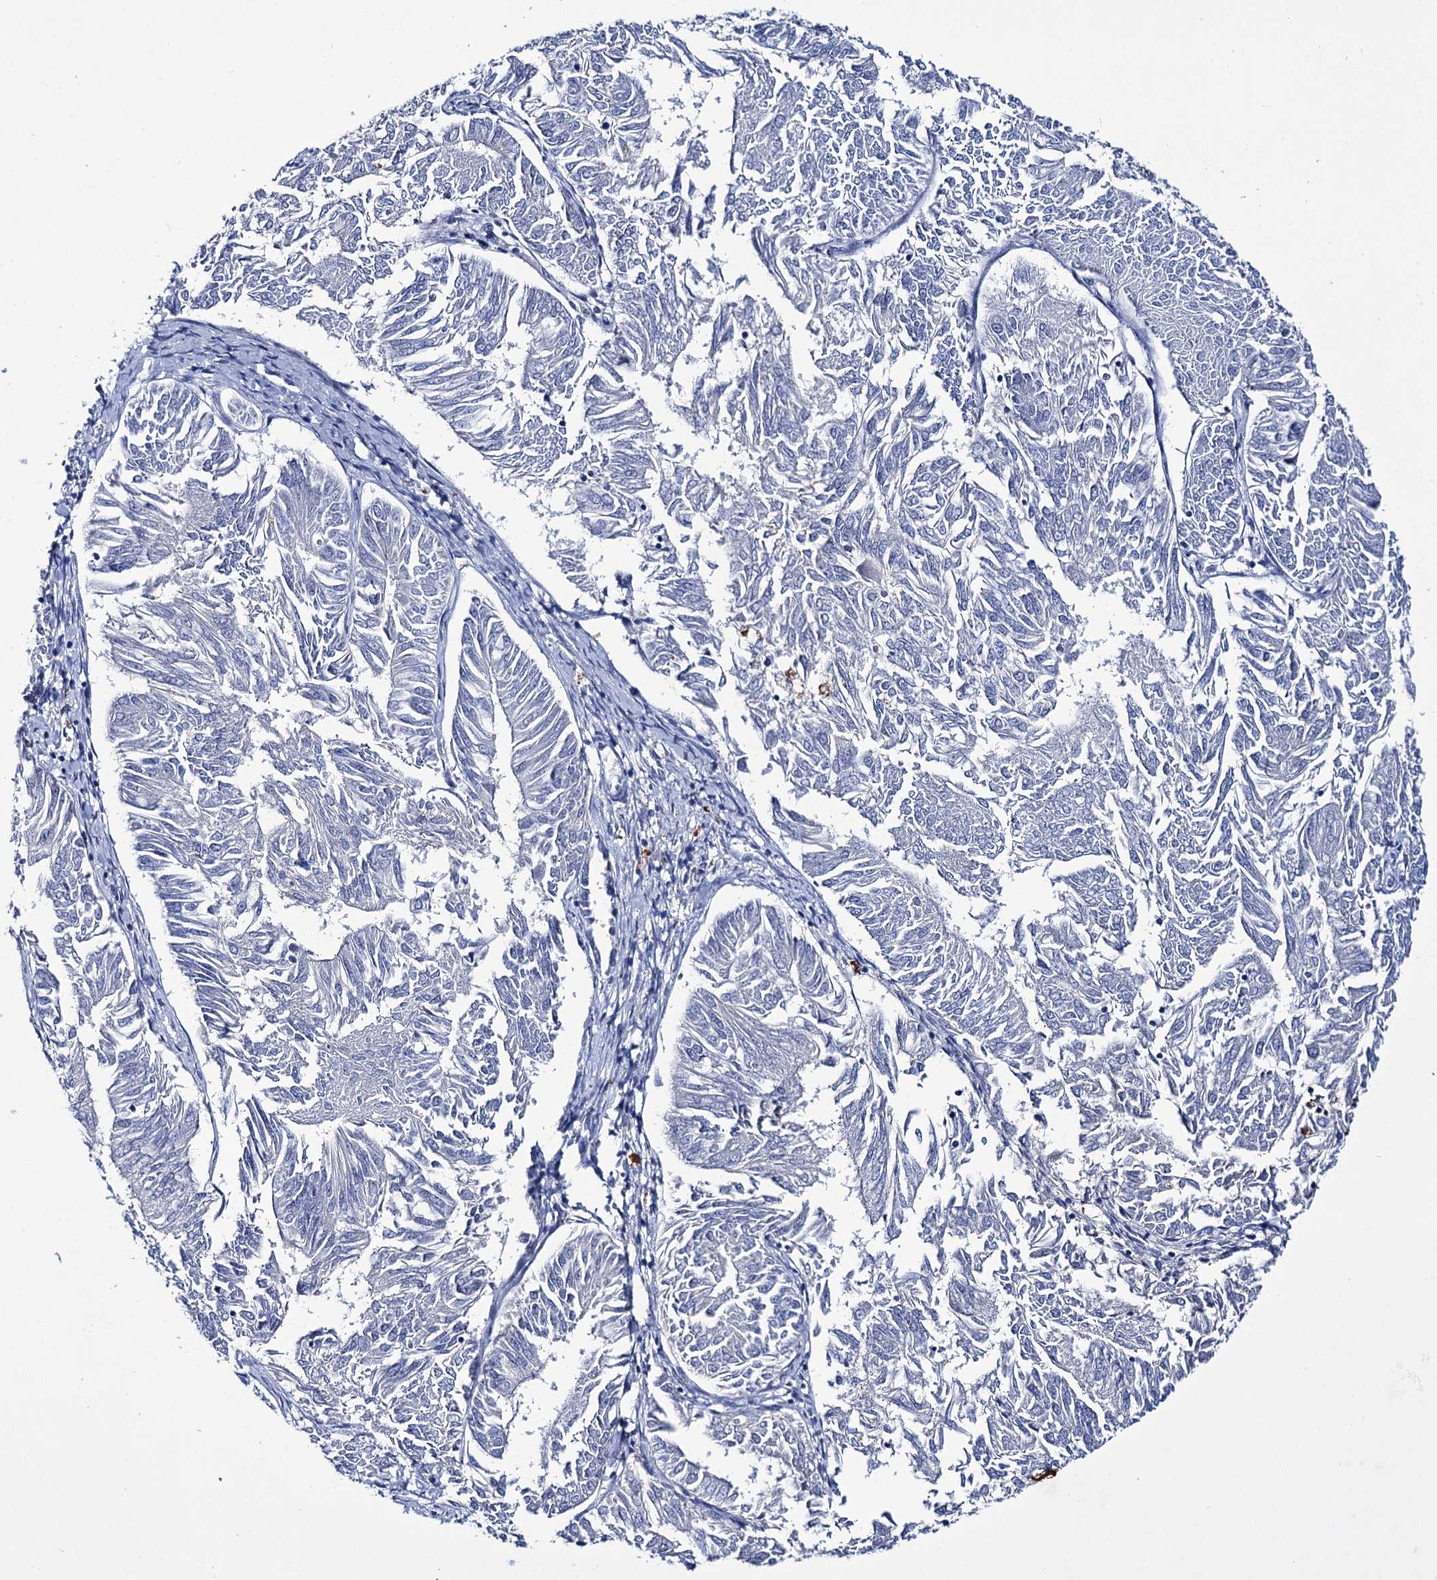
{"staining": {"intensity": "negative", "quantity": "none", "location": "none"}, "tissue": "endometrial cancer", "cell_type": "Tumor cells", "image_type": "cancer", "snomed": [{"axis": "morphology", "description": "Adenocarcinoma, NOS"}, {"axis": "topography", "description": "Endometrium"}], "caption": "Immunohistochemical staining of adenocarcinoma (endometrial) reveals no significant expression in tumor cells.", "gene": "LYZL4", "patient": {"sex": "female", "age": 58}}